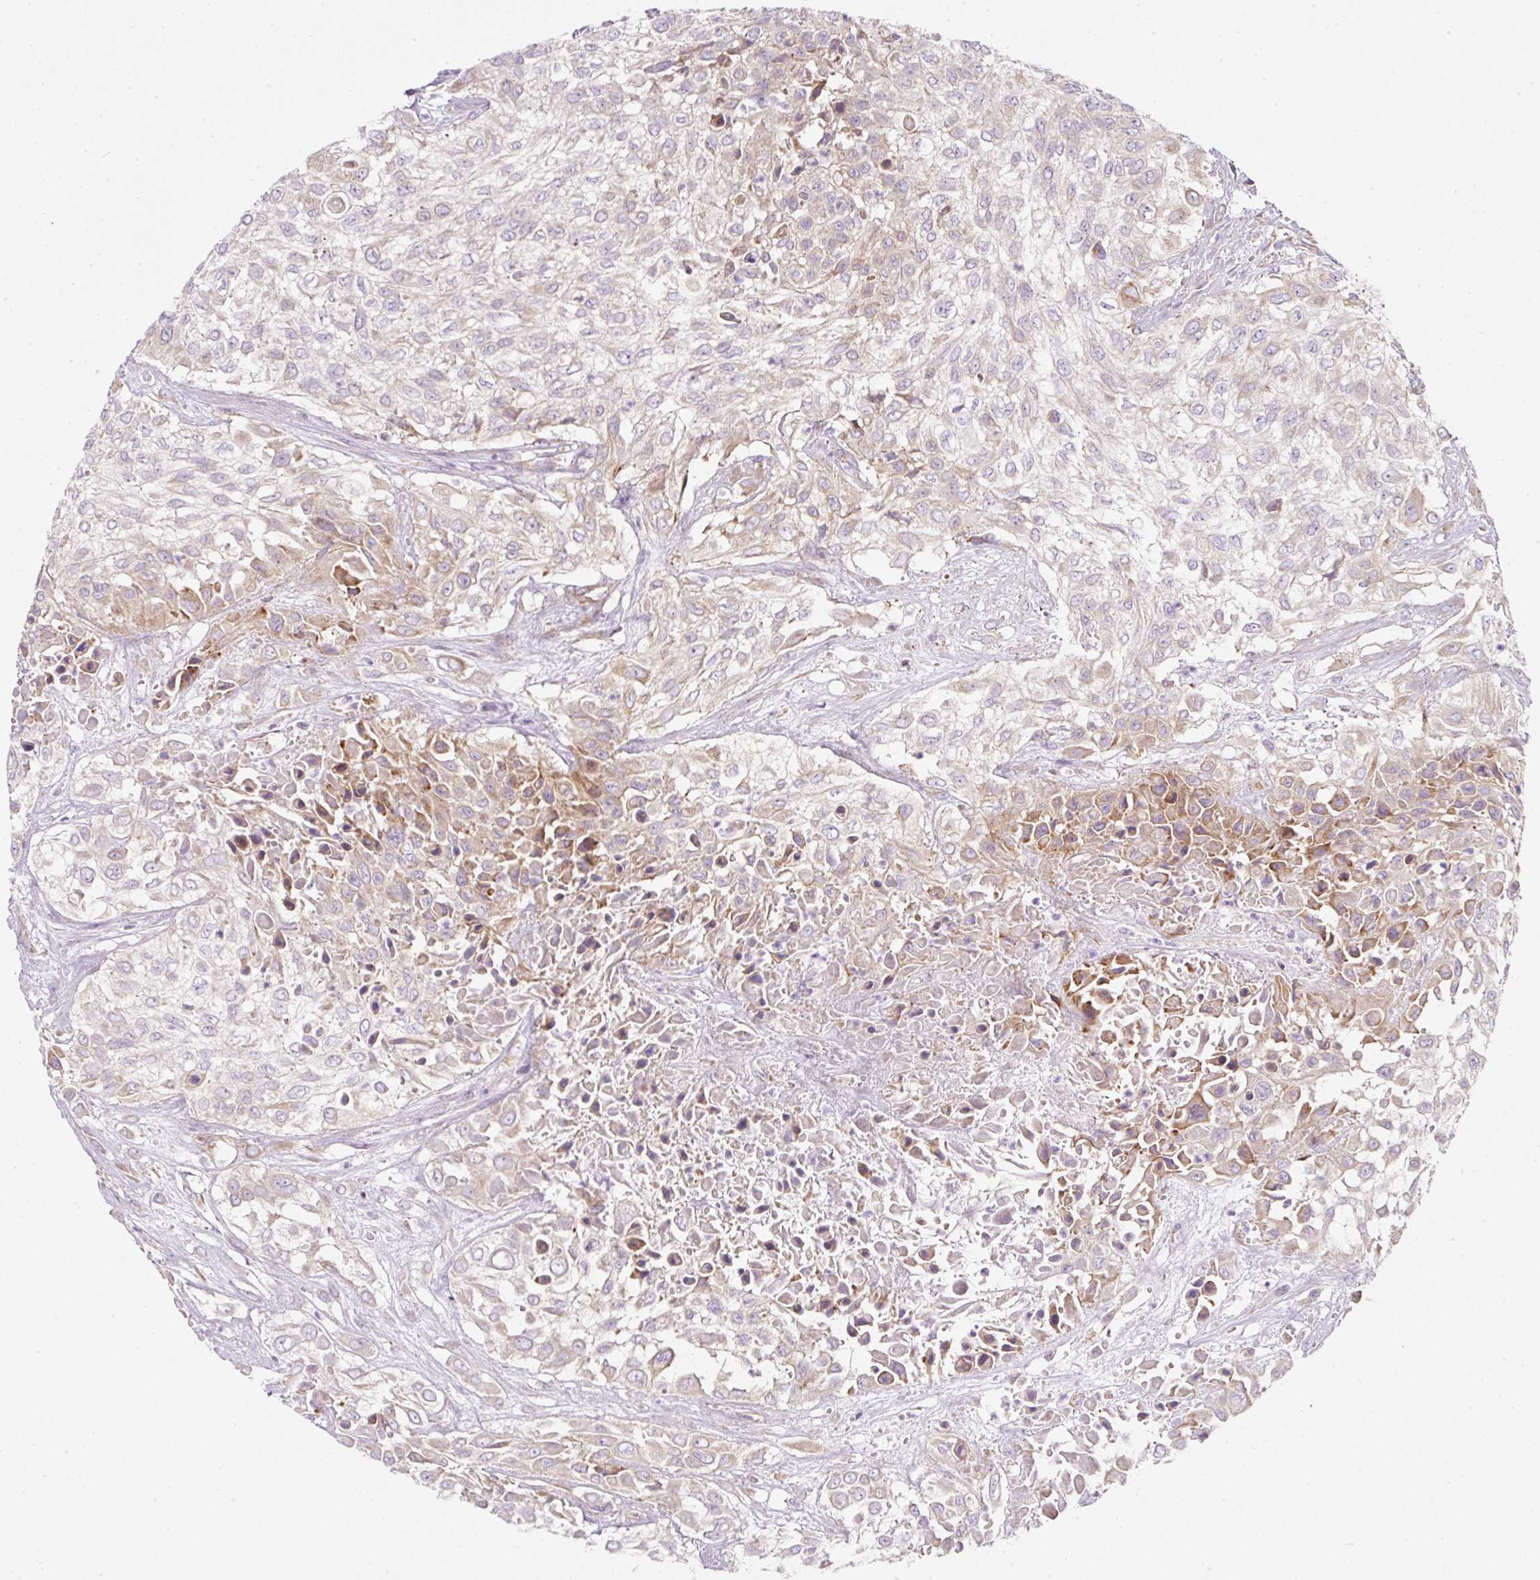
{"staining": {"intensity": "weak", "quantity": "25%-75%", "location": "cytoplasmic/membranous"}, "tissue": "urothelial cancer", "cell_type": "Tumor cells", "image_type": "cancer", "snomed": [{"axis": "morphology", "description": "Urothelial carcinoma, High grade"}, {"axis": "topography", "description": "Urinary bladder"}], "caption": "The immunohistochemical stain labels weak cytoplasmic/membranous expression in tumor cells of urothelial cancer tissue. The protein is stained brown, and the nuclei are stained in blue (DAB IHC with brightfield microscopy, high magnification).", "gene": "ERAP2", "patient": {"sex": "male", "age": 57}}